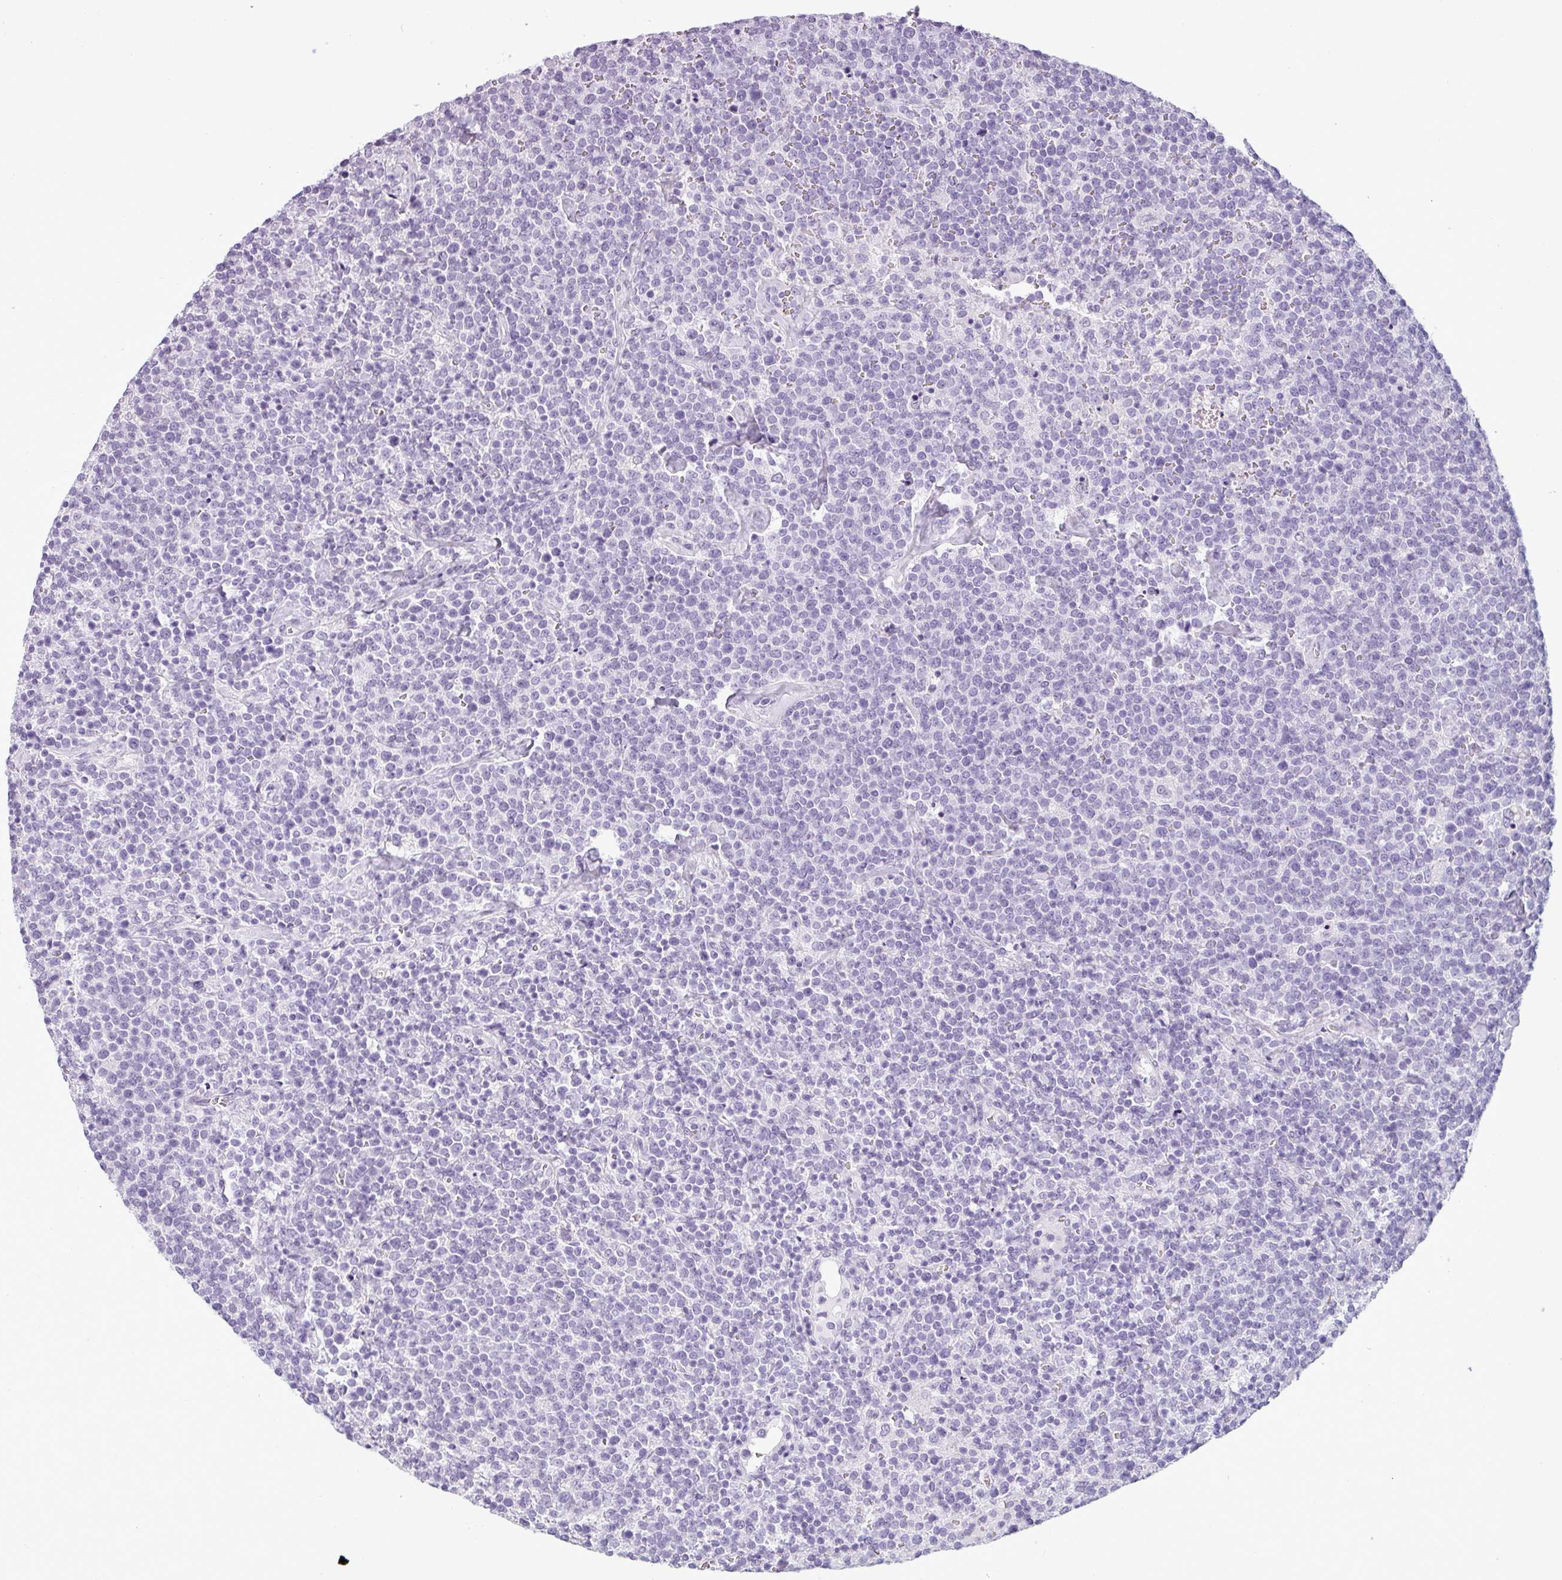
{"staining": {"intensity": "negative", "quantity": "none", "location": "none"}, "tissue": "lymphoma", "cell_type": "Tumor cells", "image_type": "cancer", "snomed": [{"axis": "morphology", "description": "Malignant lymphoma, non-Hodgkin's type, High grade"}, {"axis": "topography", "description": "Lymph node"}], "caption": "Image shows no significant protein expression in tumor cells of lymphoma.", "gene": "CDH16", "patient": {"sex": "male", "age": 61}}